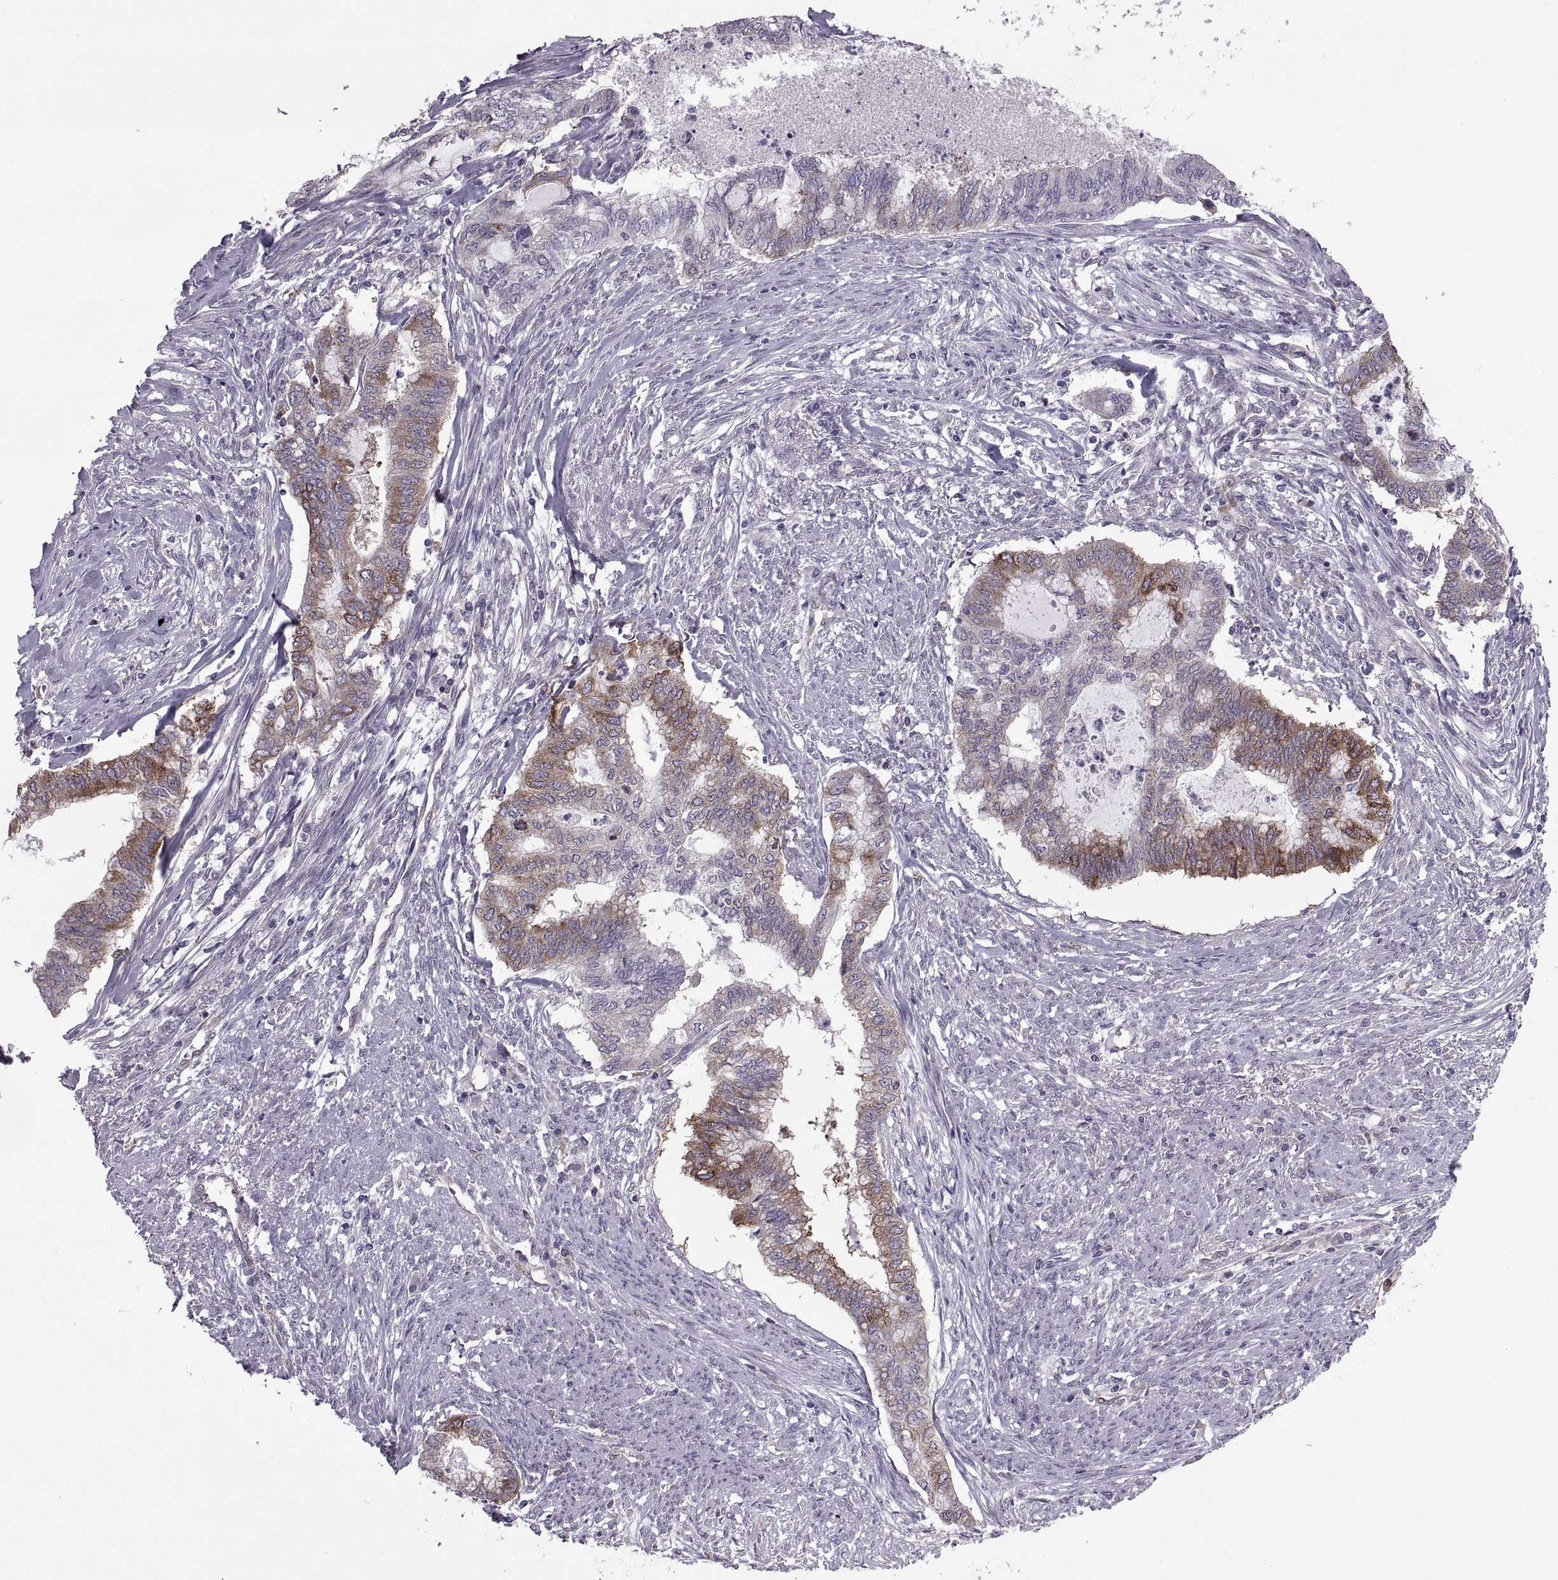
{"staining": {"intensity": "moderate", "quantity": "<25%", "location": "cytoplasmic/membranous"}, "tissue": "endometrial cancer", "cell_type": "Tumor cells", "image_type": "cancer", "snomed": [{"axis": "morphology", "description": "Adenocarcinoma, NOS"}, {"axis": "topography", "description": "Endometrium"}], "caption": "An immunohistochemistry micrograph of neoplastic tissue is shown. Protein staining in brown highlights moderate cytoplasmic/membranous positivity in endometrial cancer (adenocarcinoma) within tumor cells. (brown staining indicates protein expression, while blue staining denotes nuclei).", "gene": "PABPC1", "patient": {"sex": "female", "age": 79}}